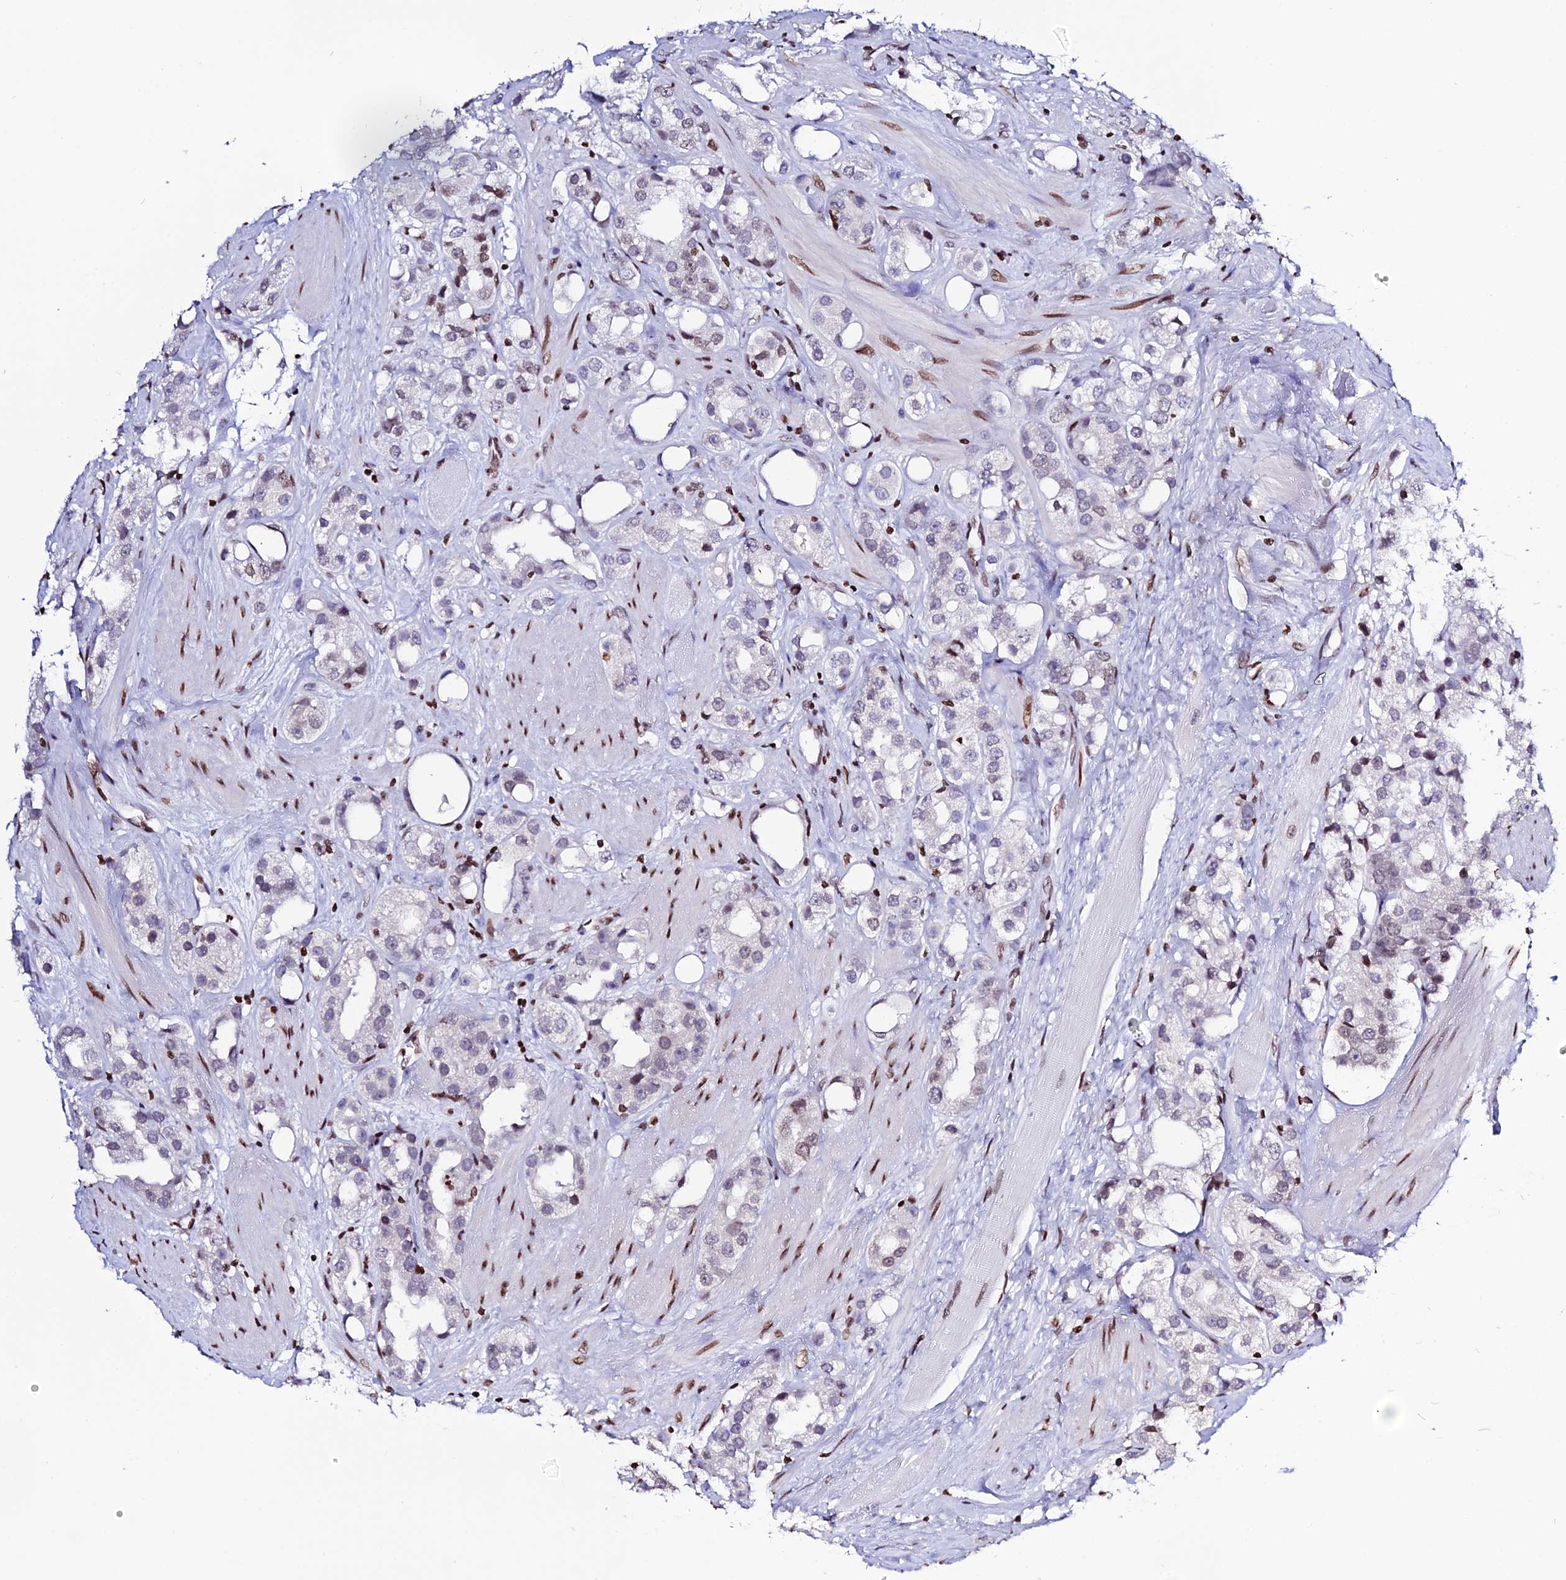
{"staining": {"intensity": "negative", "quantity": "none", "location": "none"}, "tissue": "prostate cancer", "cell_type": "Tumor cells", "image_type": "cancer", "snomed": [{"axis": "morphology", "description": "Adenocarcinoma, NOS"}, {"axis": "topography", "description": "Prostate"}], "caption": "DAB (3,3'-diaminobenzidine) immunohistochemical staining of prostate cancer (adenocarcinoma) reveals no significant expression in tumor cells. (DAB immunohistochemistry (IHC) with hematoxylin counter stain).", "gene": "MACROH2A2", "patient": {"sex": "male", "age": 79}}